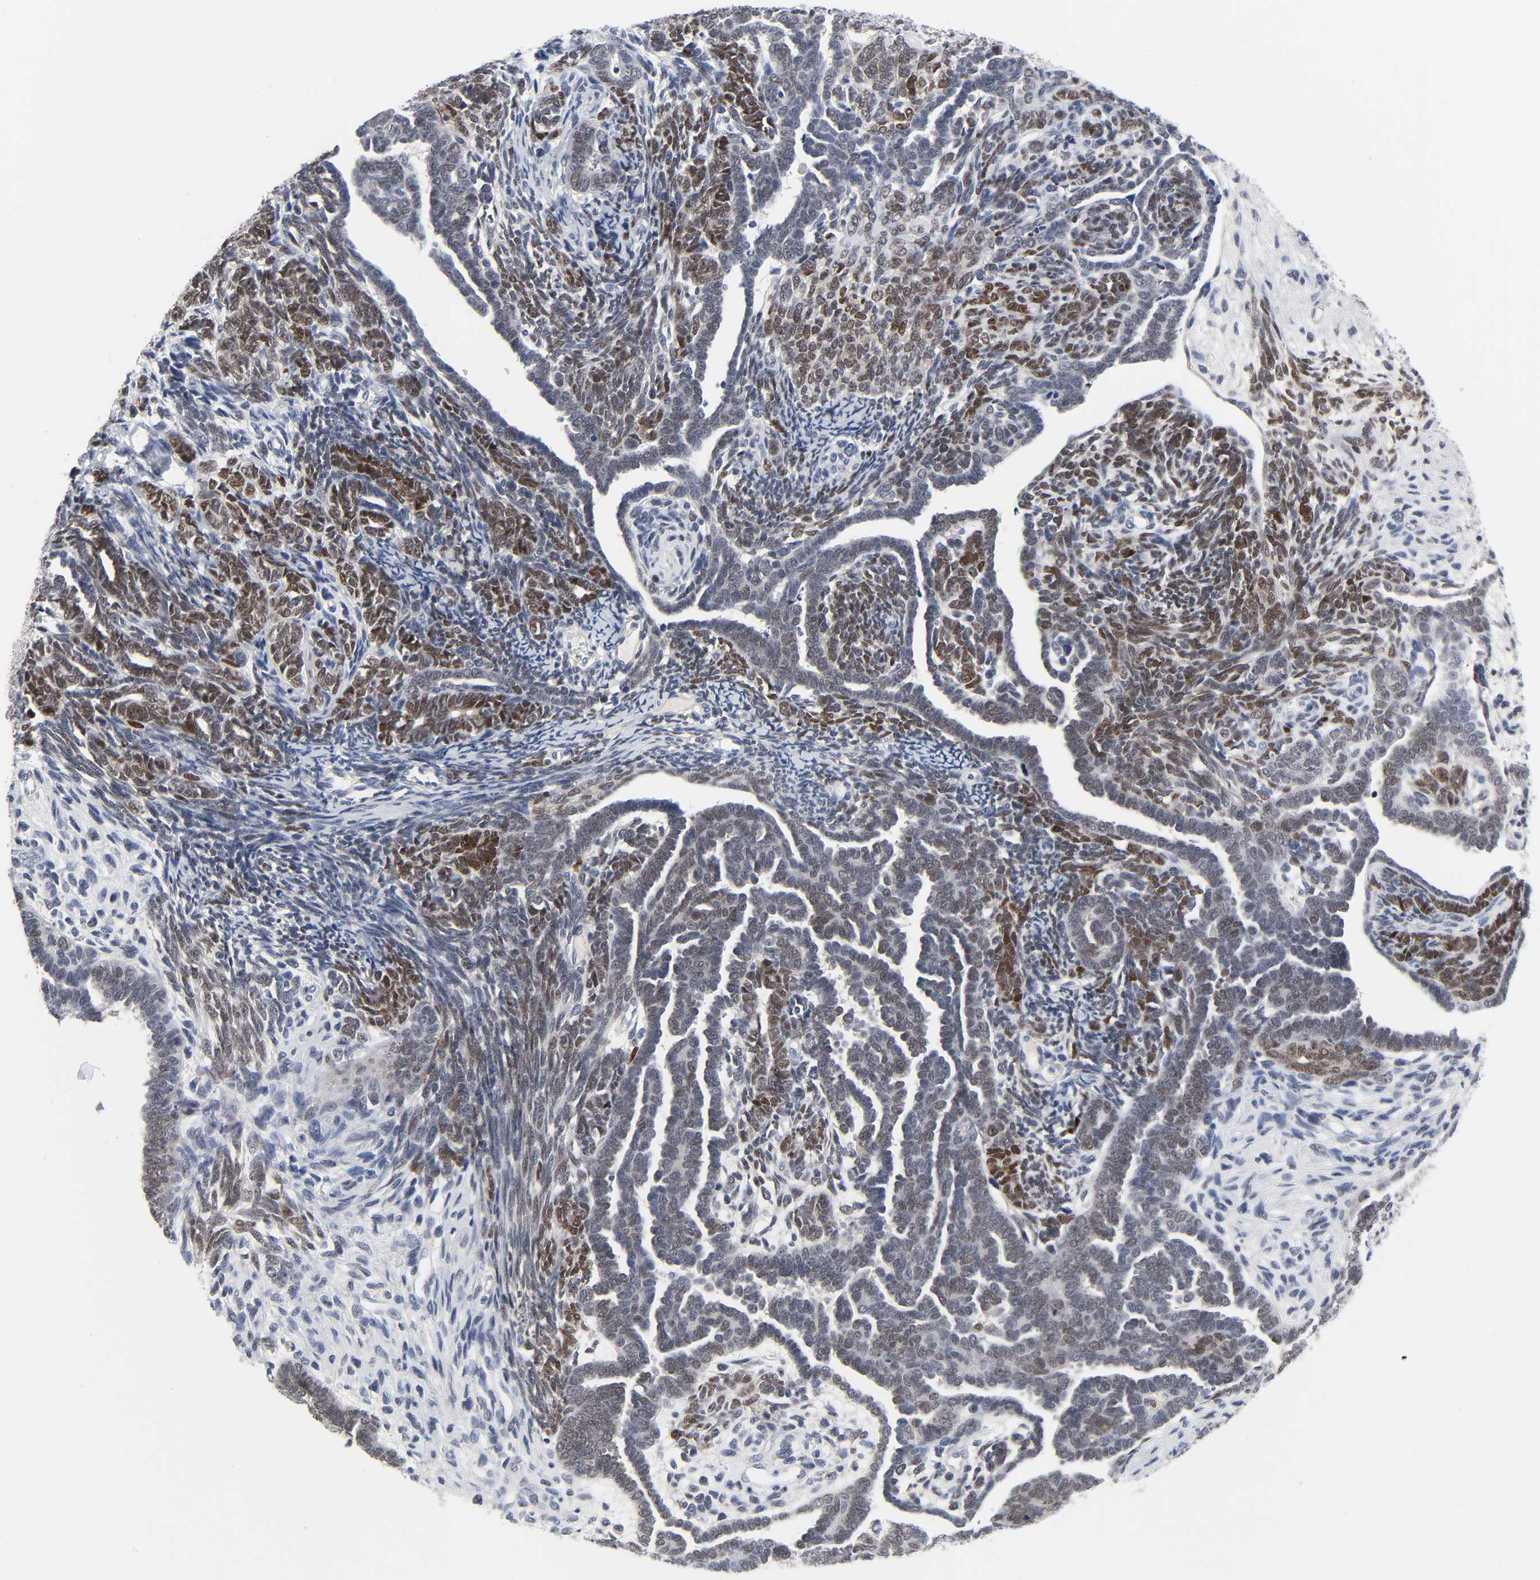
{"staining": {"intensity": "moderate", "quantity": "25%-75%", "location": "nuclear"}, "tissue": "endometrial cancer", "cell_type": "Tumor cells", "image_type": "cancer", "snomed": [{"axis": "morphology", "description": "Neoplasm, malignant, NOS"}, {"axis": "topography", "description": "Endometrium"}], "caption": "This micrograph demonstrates endometrial neoplasm (malignant) stained with IHC to label a protein in brown. The nuclear of tumor cells show moderate positivity for the protein. Nuclei are counter-stained blue.", "gene": "SALL2", "patient": {"sex": "female", "age": 74}}